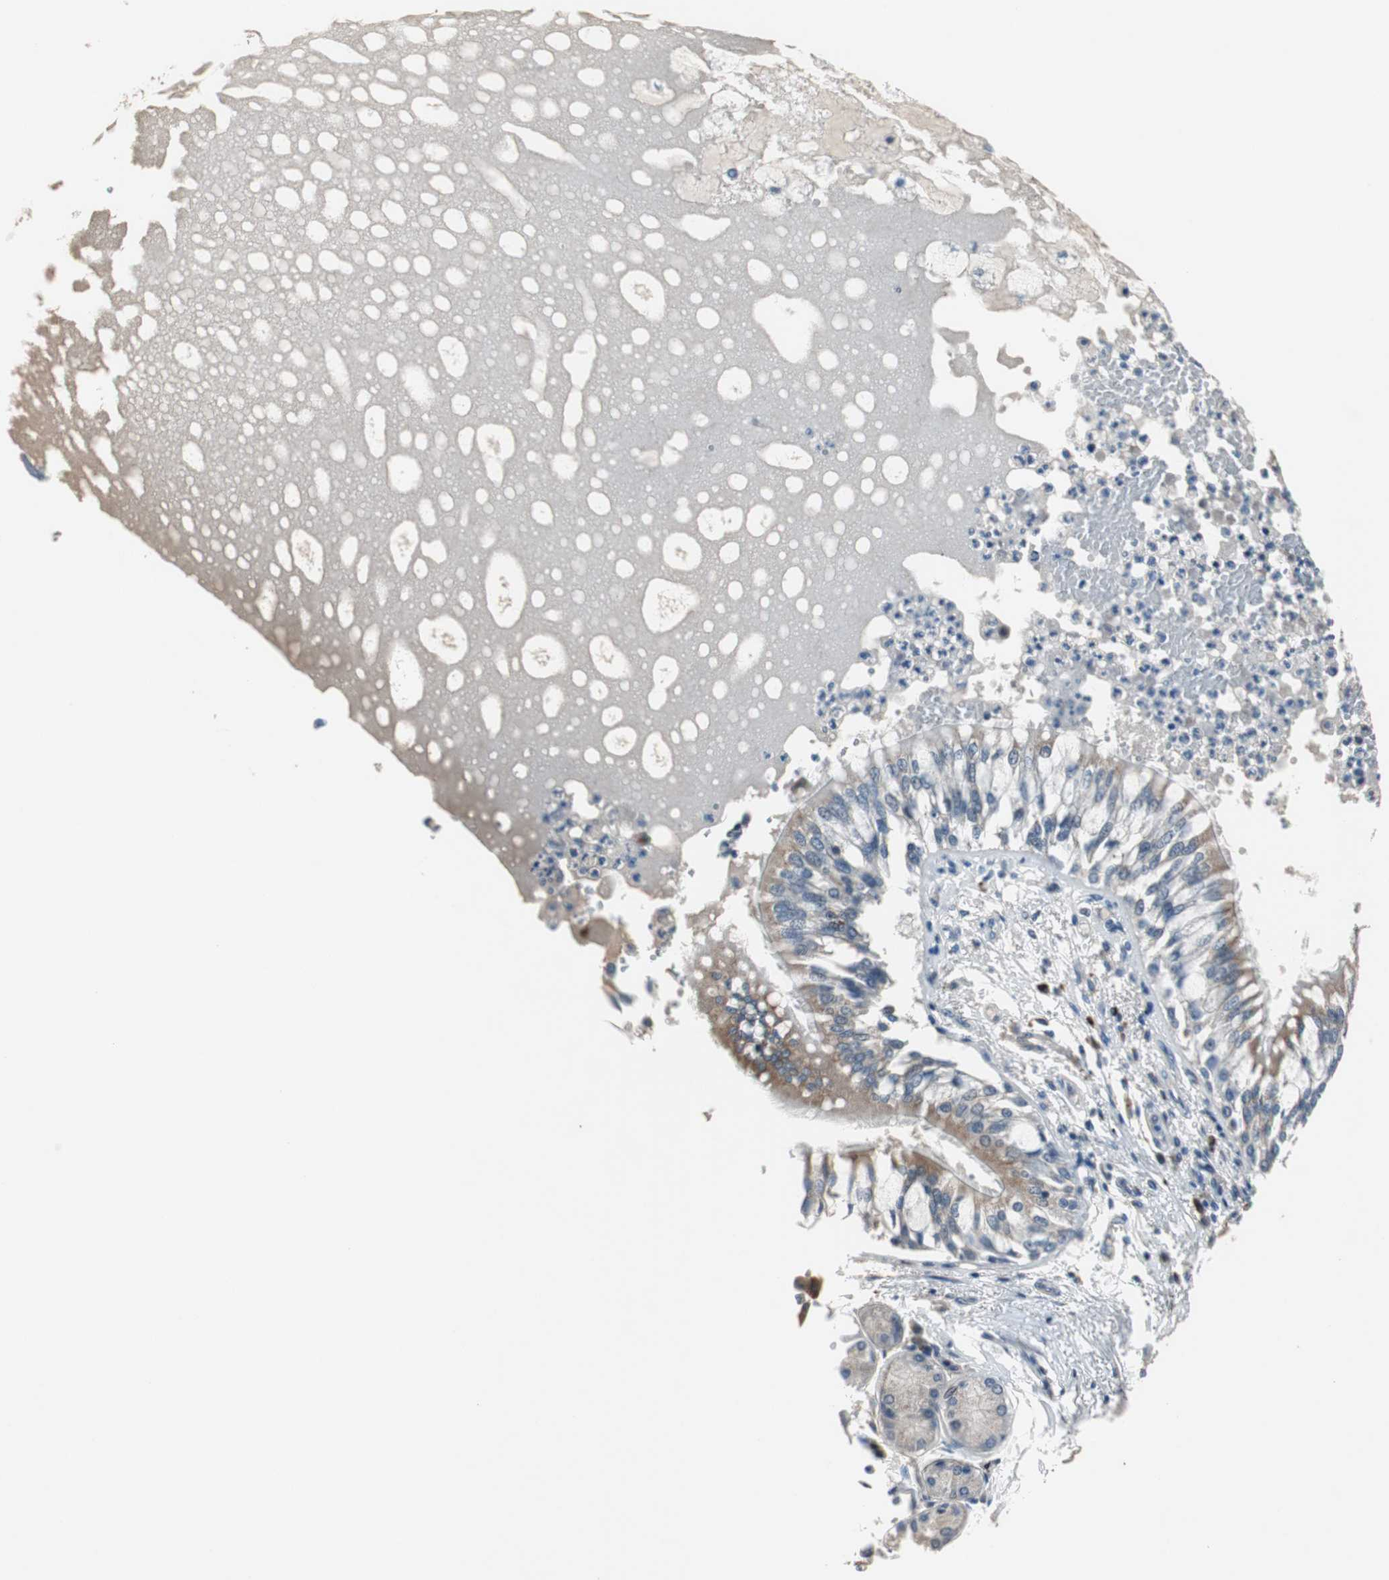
{"staining": {"intensity": "moderate", "quantity": ">75%", "location": "cytoplasmic/membranous"}, "tissue": "bronchus", "cell_type": "Respiratory epithelial cells", "image_type": "normal", "snomed": [{"axis": "morphology", "description": "Normal tissue, NOS"}, {"axis": "topography", "description": "Cartilage tissue"}, {"axis": "topography", "description": "Bronchus"}, {"axis": "topography", "description": "Lung"}], "caption": "Protein analysis of benign bronchus shows moderate cytoplasmic/membranous expression in about >75% of respiratory epithelial cells. (DAB (3,3'-diaminobenzidine) IHC, brown staining for protein, blue staining for nuclei).", "gene": "PCYT1B", "patient": {"sex": "female", "age": 49}}